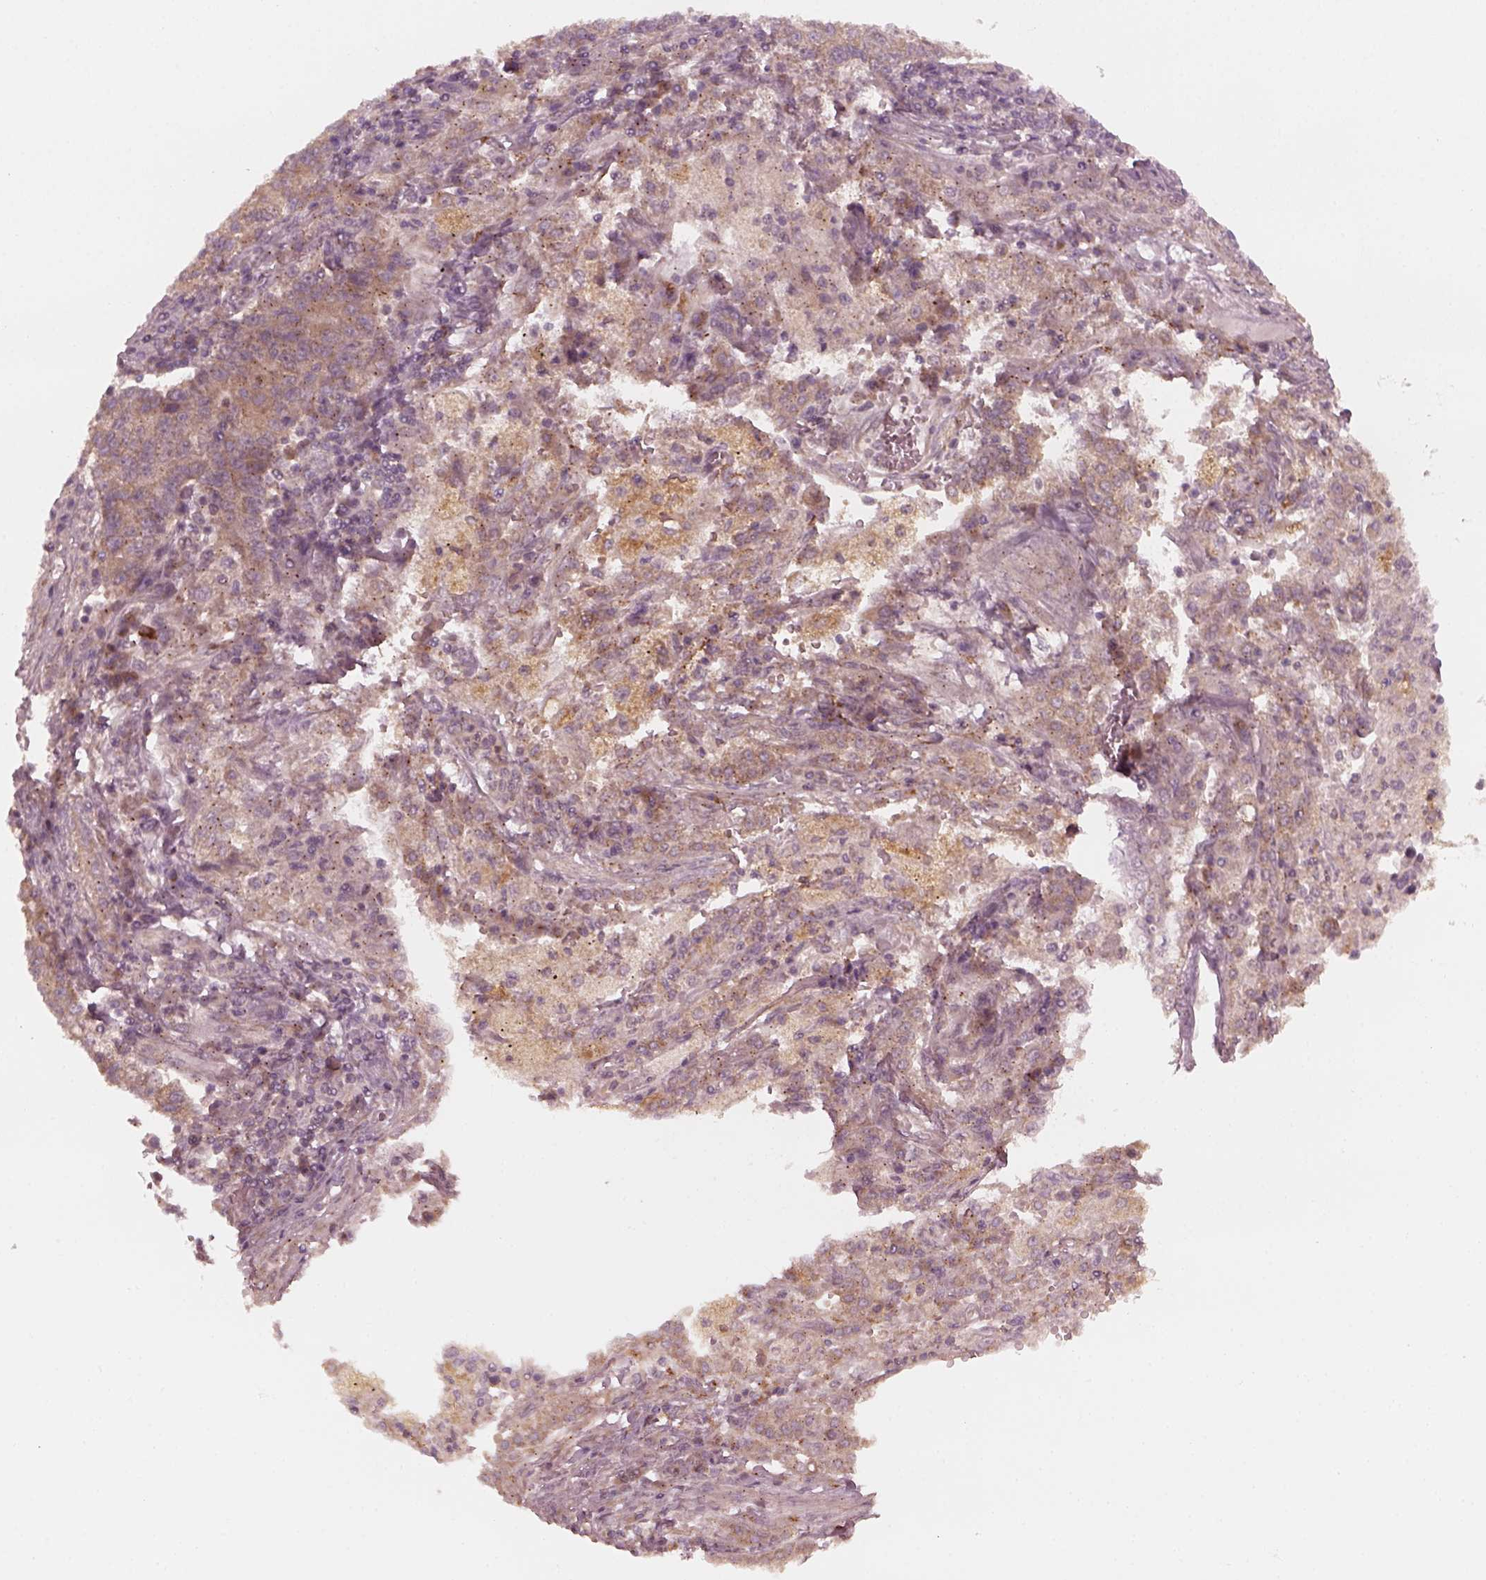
{"staining": {"intensity": "moderate", "quantity": "<25%", "location": "cytoplasmic/membranous"}, "tissue": "lung cancer", "cell_type": "Tumor cells", "image_type": "cancer", "snomed": [{"axis": "morphology", "description": "Adenocarcinoma, NOS"}, {"axis": "topography", "description": "Lung"}], "caption": "IHC of adenocarcinoma (lung) shows low levels of moderate cytoplasmic/membranous positivity in about <25% of tumor cells. (DAB (3,3'-diaminobenzidine) IHC, brown staining for protein, blue staining for nuclei).", "gene": "FAF2", "patient": {"sex": "male", "age": 57}}